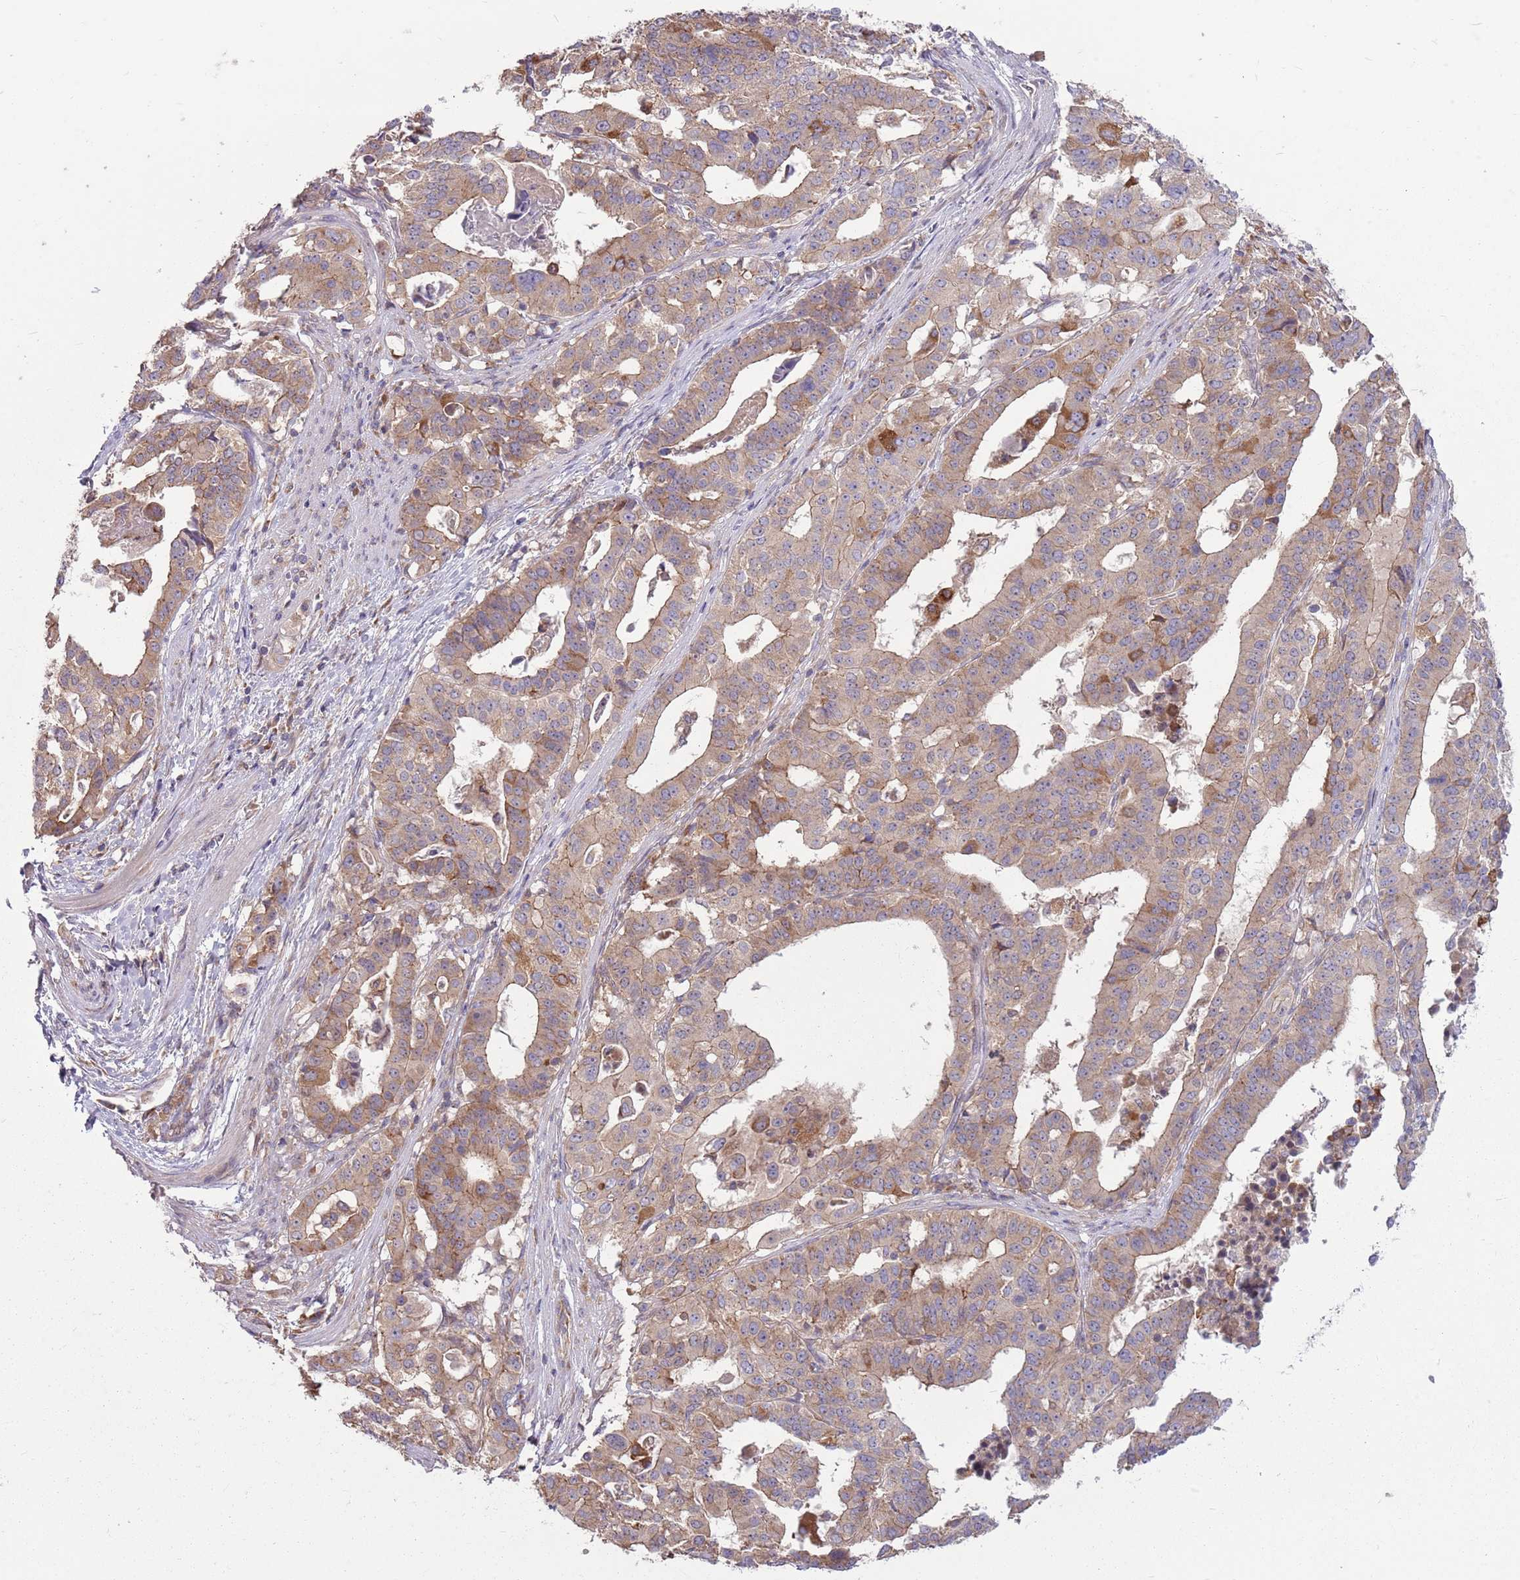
{"staining": {"intensity": "weak", "quantity": ">75%", "location": "cytoplasmic/membranous"}, "tissue": "stomach cancer", "cell_type": "Tumor cells", "image_type": "cancer", "snomed": [{"axis": "morphology", "description": "Adenocarcinoma, NOS"}, {"axis": "topography", "description": "Stomach"}], "caption": "The histopathology image displays a brown stain indicating the presence of a protein in the cytoplasmic/membranous of tumor cells in adenocarcinoma (stomach). (Stains: DAB (3,3'-diaminobenzidine) in brown, nuclei in blue, Microscopy: brightfield microscopy at high magnification).", "gene": "PPP1R27", "patient": {"sex": "male", "age": 48}}